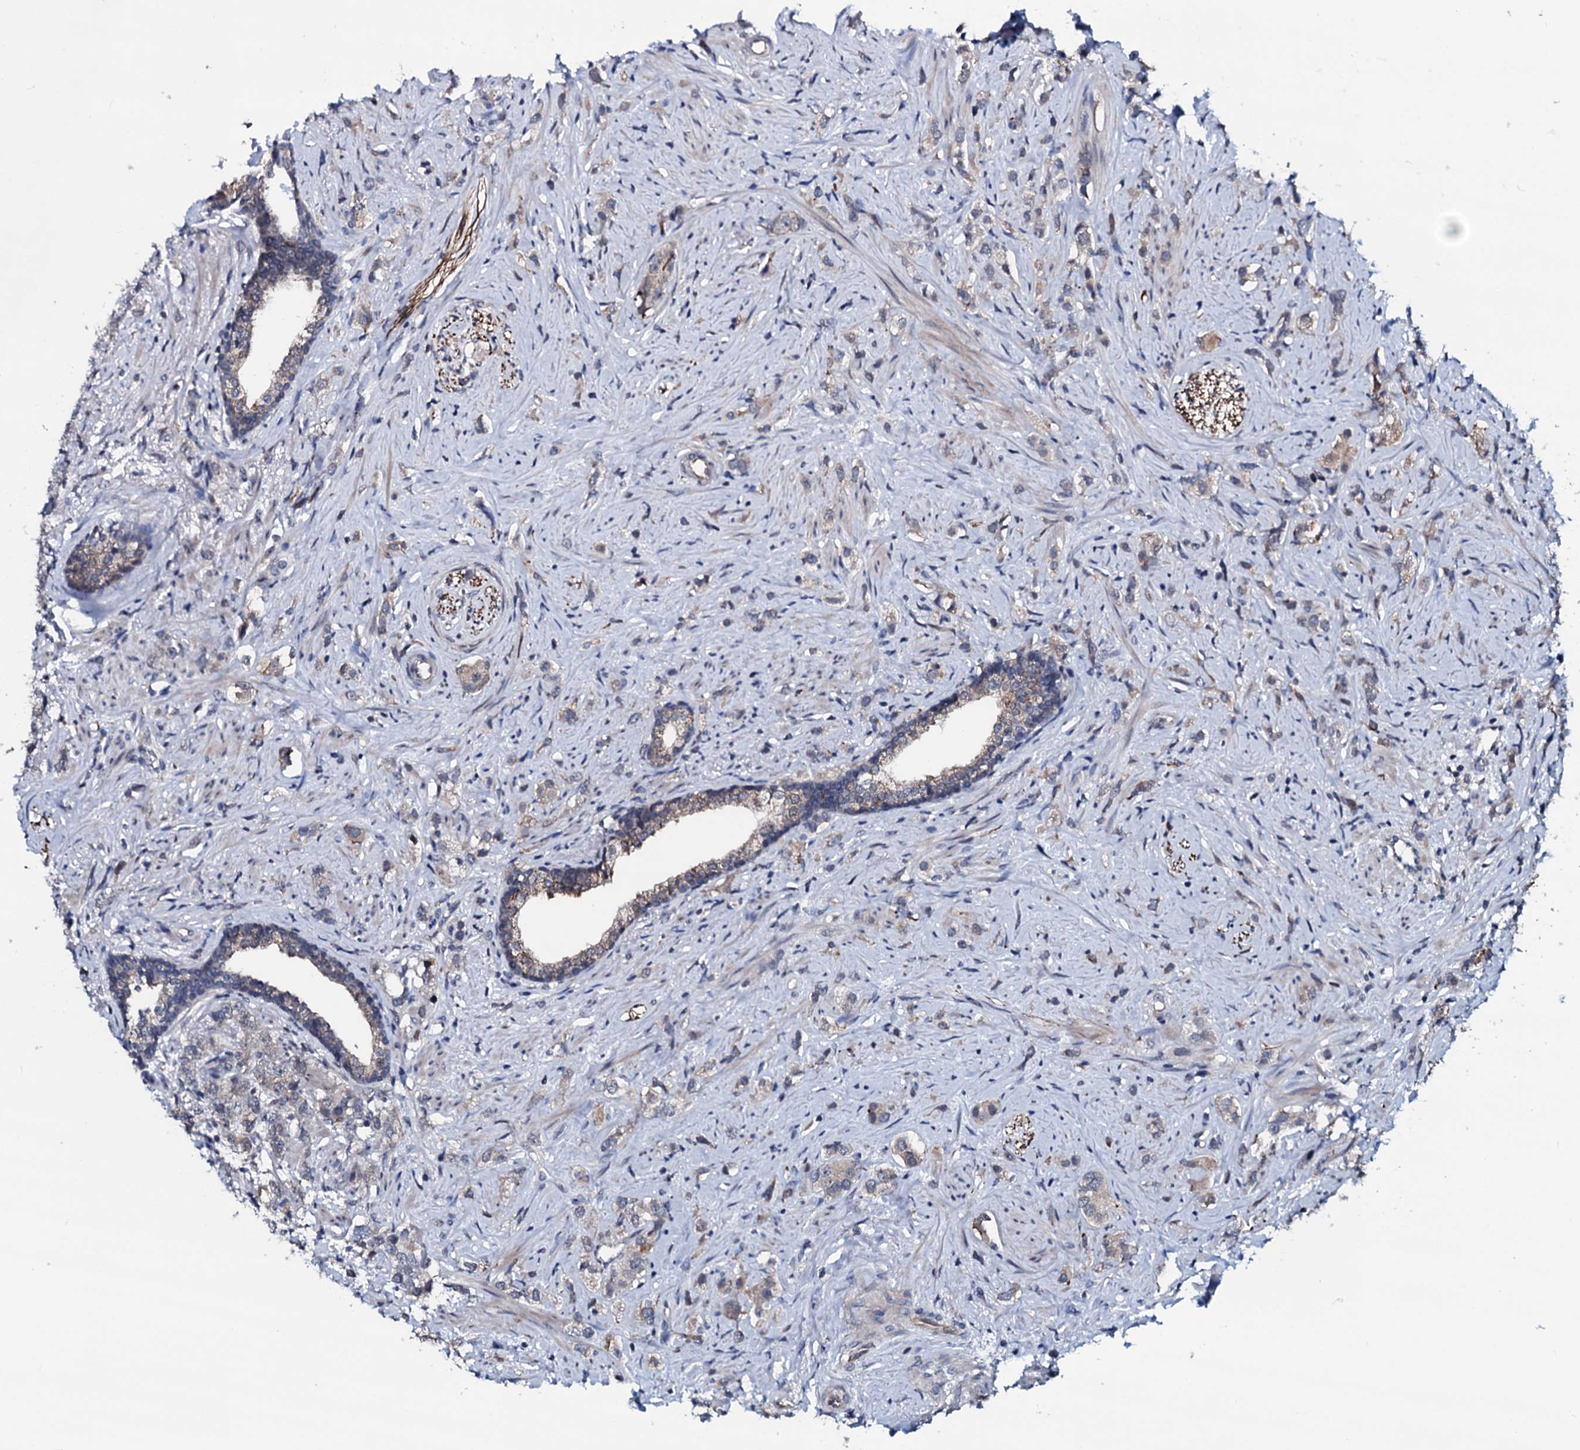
{"staining": {"intensity": "negative", "quantity": "none", "location": "none"}, "tissue": "prostate cancer", "cell_type": "Tumor cells", "image_type": "cancer", "snomed": [{"axis": "morphology", "description": "Adenocarcinoma, High grade"}, {"axis": "topography", "description": "Prostate"}], "caption": "Prostate cancer was stained to show a protein in brown. There is no significant staining in tumor cells.", "gene": "OGFOD2", "patient": {"sex": "male", "age": 63}}